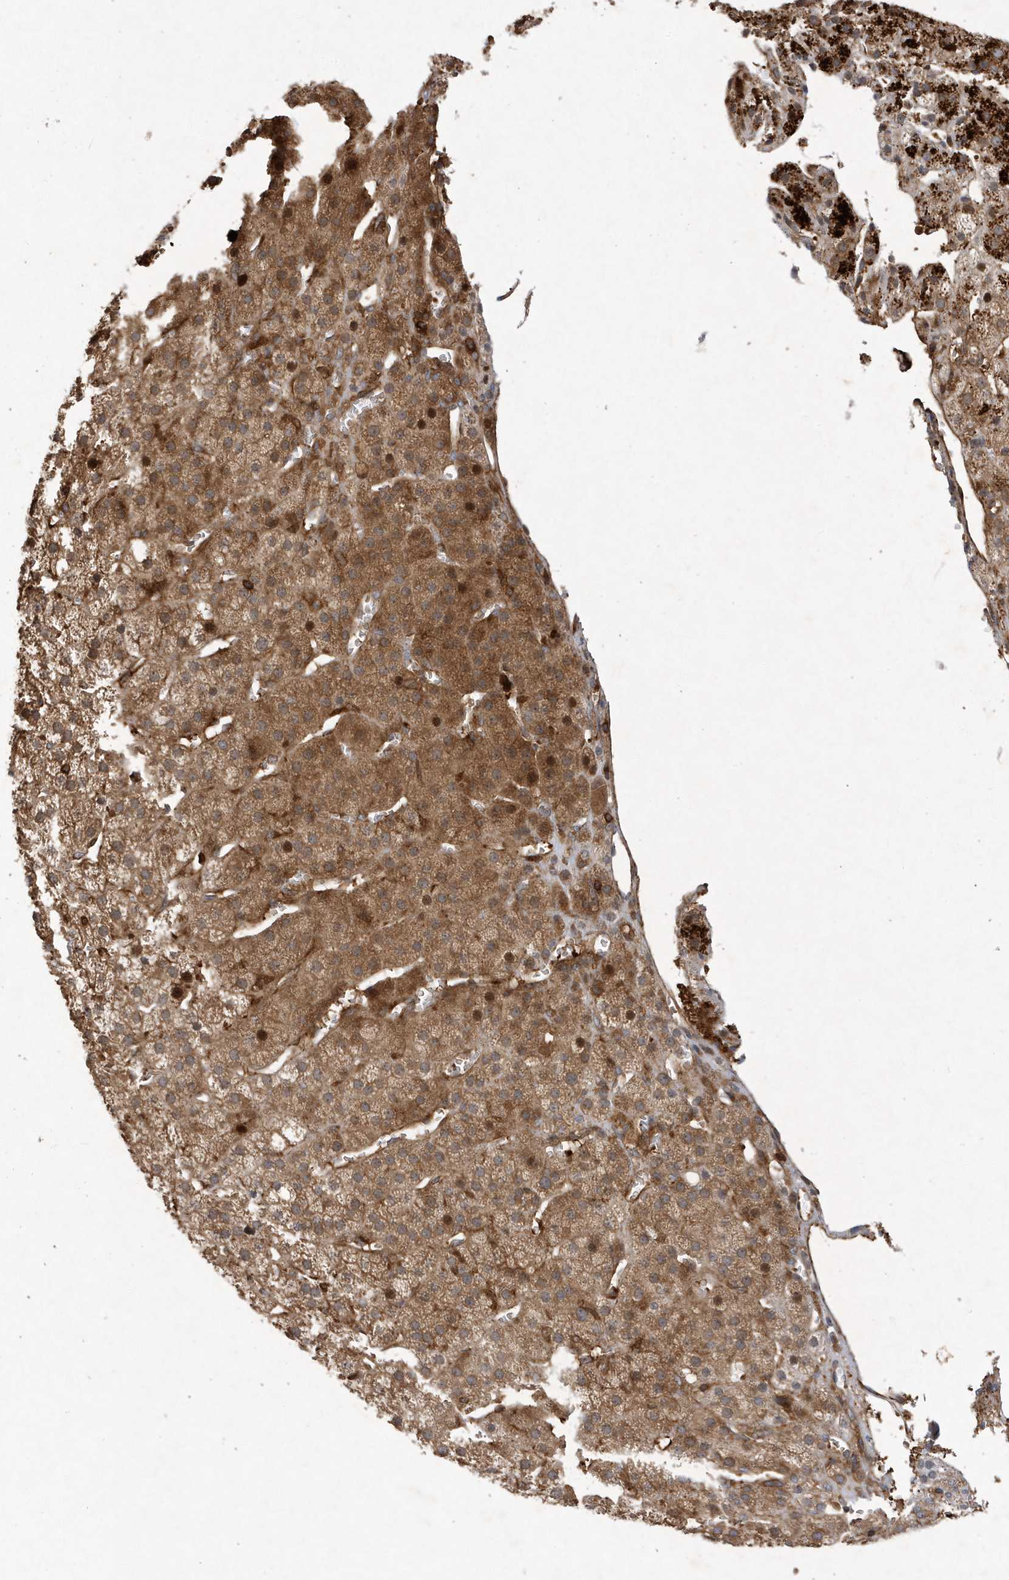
{"staining": {"intensity": "strong", "quantity": ">75%", "location": "cytoplasmic/membranous"}, "tissue": "adrenal gland", "cell_type": "Glandular cells", "image_type": "normal", "snomed": [{"axis": "morphology", "description": "Normal tissue, NOS"}, {"axis": "topography", "description": "Adrenal gland"}], "caption": "Adrenal gland stained with immunohistochemistry (IHC) demonstrates strong cytoplasmic/membranous staining in about >75% of glandular cells.", "gene": "LAPTM4A", "patient": {"sex": "female", "age": 57}}